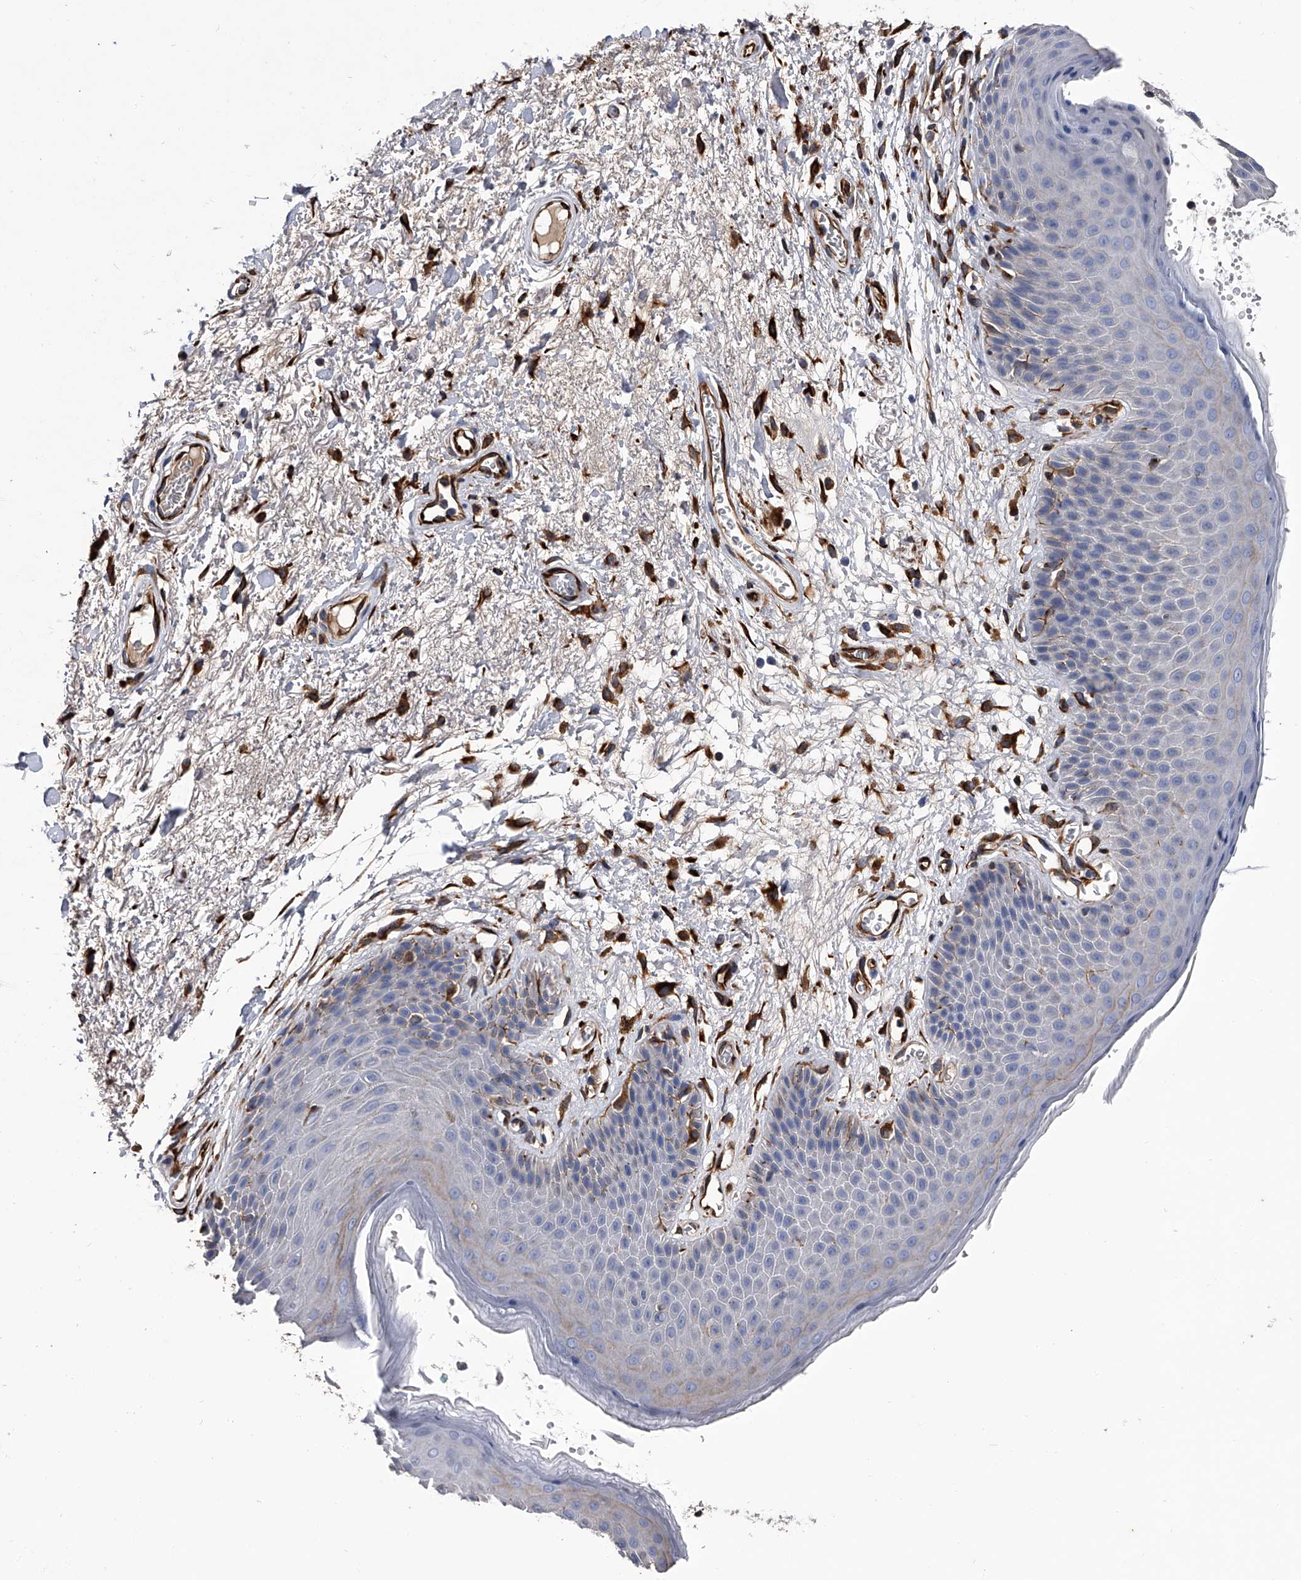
{"staining": {"intensity": "weak", "quantity": "<25%", "location": "cytoplasmic/membranous"}, "tissue": "skin", "cell_type": "Epidermal cells", "image_type": "normal", "snomed": [{"axis": "morphology", "description": "Normal tissue, NOS"}, {"axis": "topography", "description": "Anal"}], "caption": "Epidermal cells are negative for brown protein staining in benign skin. Brightfield microscopy of immunohistochemistry (IHC) stained with DAB (3,3'-diaminobenzidine) (brown) and hematoxylin (blue), captured at high magnification.", "gene": "EFCAB7", "patient": {"sex": "male", "age": 74}}